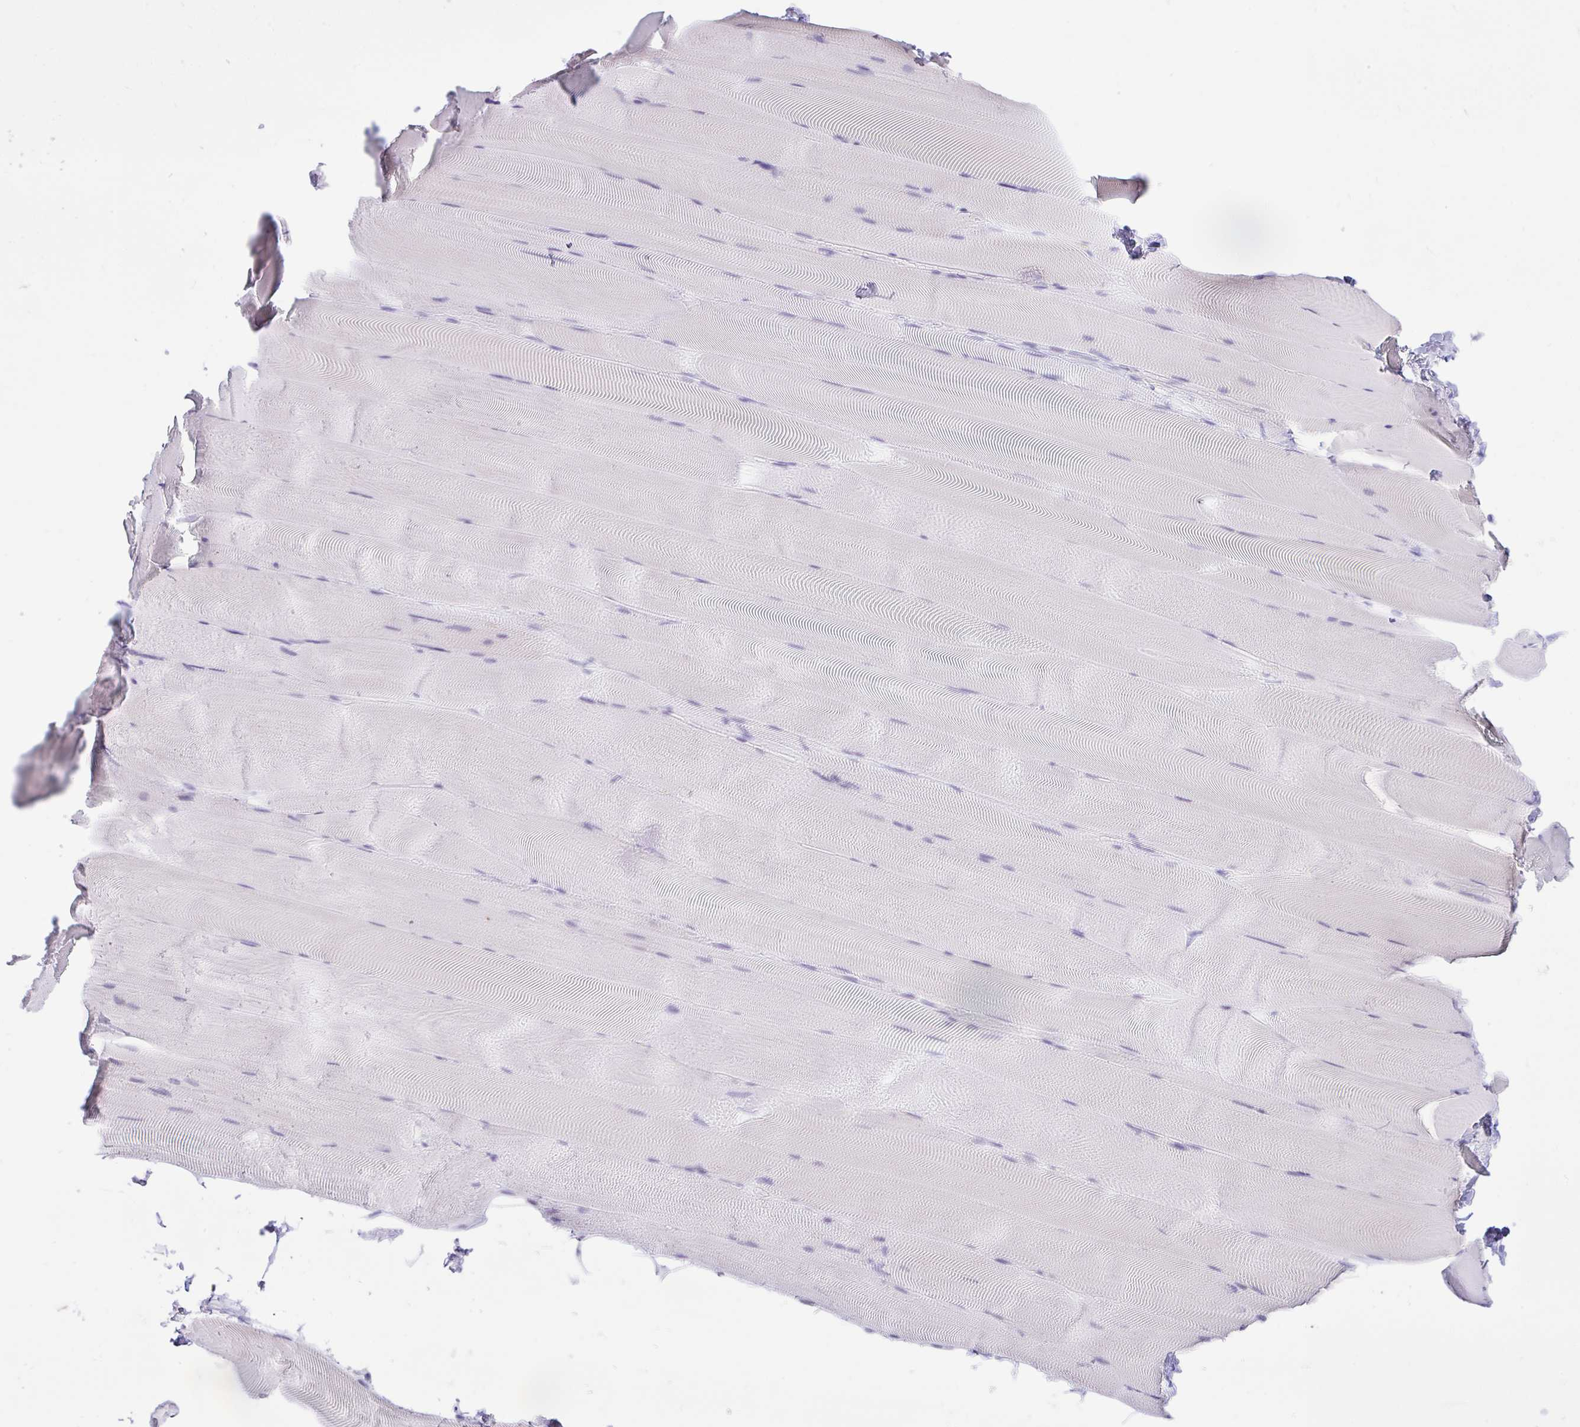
{"staining": {"intensity": "negative", "quantity": "none", "location": "none"}, "tissue": "skeletal muscle", "cell_type": "Myocytes", "image_type": "normal", "snomed": [{"axis": "morphology", "description": "Normal tissue, NOS"}, {"axis": "topography", "description": "Skeletal muscle"}], "caption": "IHC photomicrograph of normal human skeletal muscle stained for a protein (brown), which demonstrates no expression in myocytes.", "gene": "REEP1", "patient": {"sex": "female", "age": 64}}